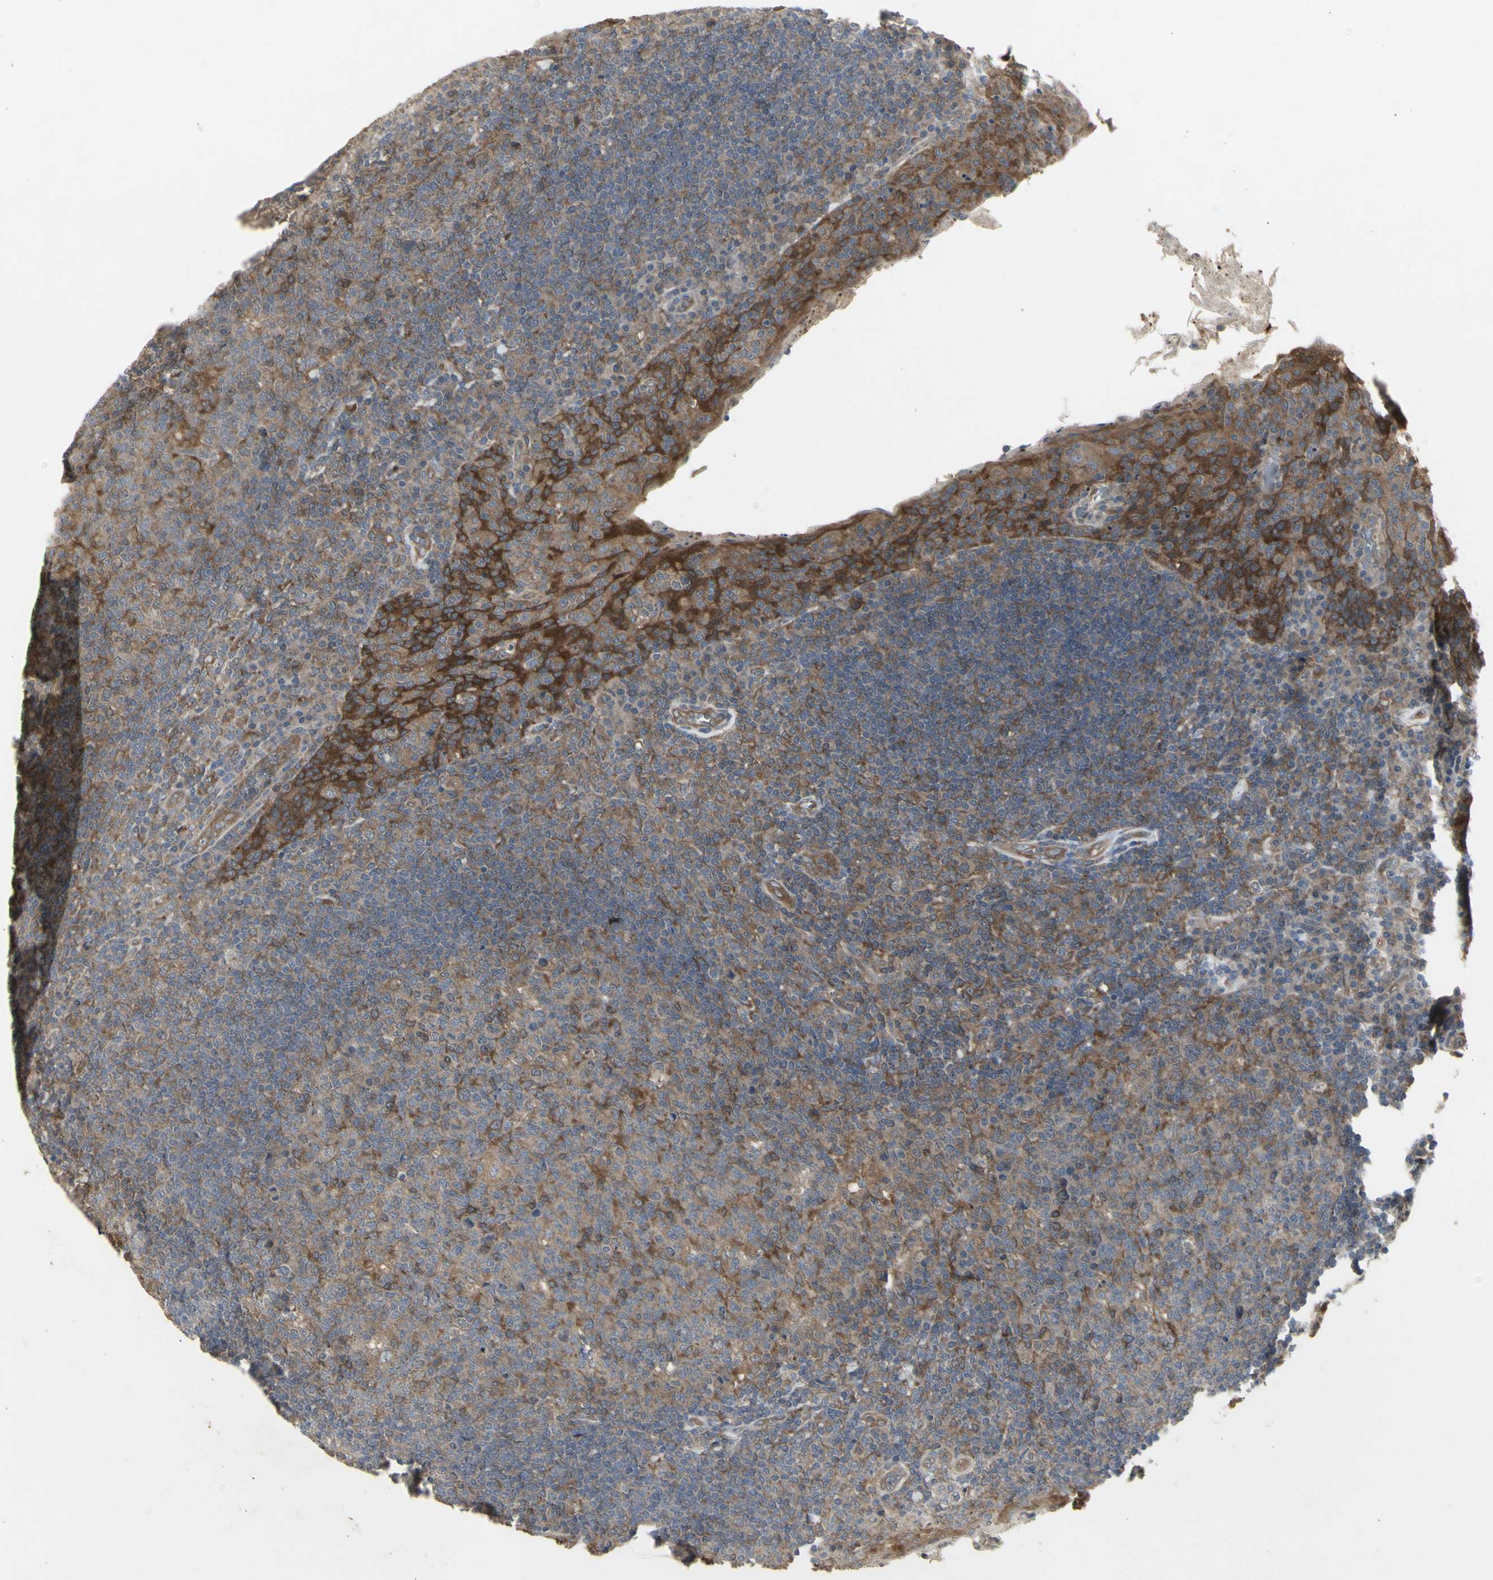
{"staining": {"intensity": "moderate", "quantity": ">75%", "location": "cytoplasmic/membranous"}, "tissue": "tonsil", "cell_type": "Germinal center cells", "image_type": "normal", "snomed": [{"axis": "morphology", "description": "Normal tissue, NOS"}, {"axis": "topography", "description": "Tonsil"}], "caption": "A micrograph of human tonsil stained for a protein exhibits moderate cytoplasmic/membranous brown staining in germinal center cells. (brown staining indicates protein expression, while blue staining denotes nuclei).", "gene": "CHURC1", "patient": {"sex": "male", "age": 17}}